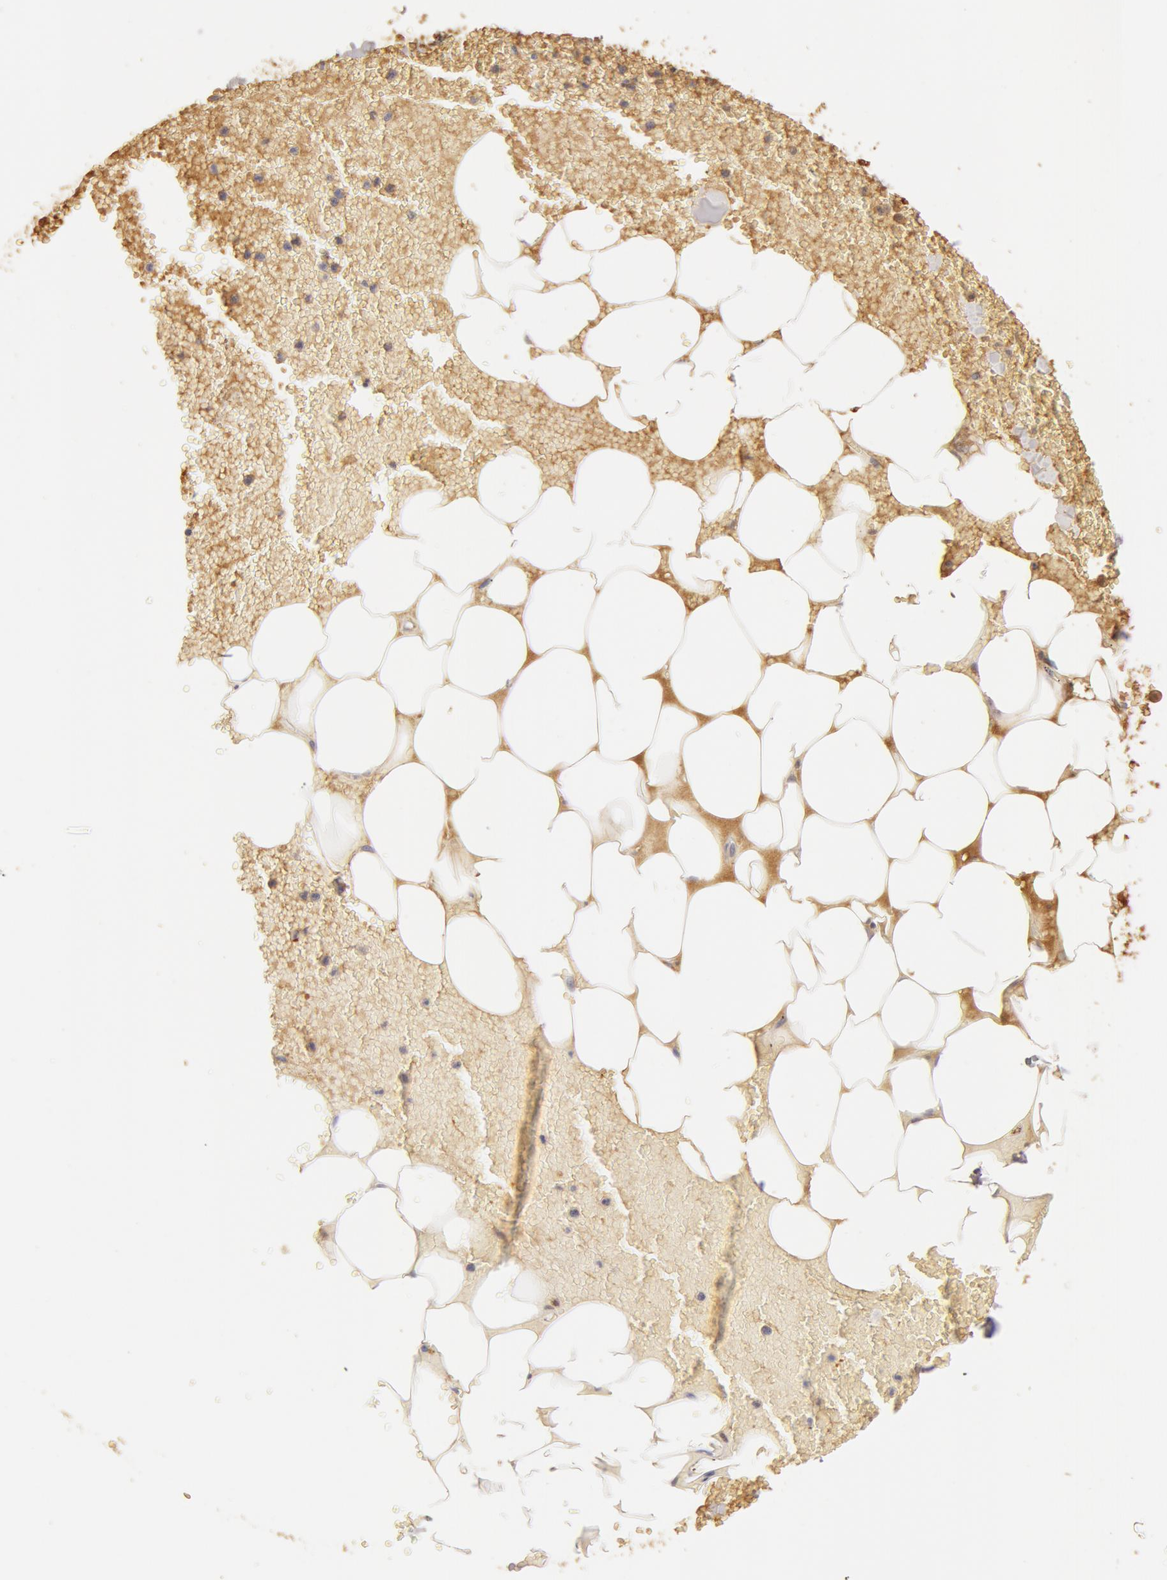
{"staining": {"intensity": "moderate", "quantity": ">75%", "location": "cytoplasmic/membranous"}, "tissue": "adipose tissue", "cell_type": "Adipocytes", "image_type": "normal", "snomed": [{"axis": "morphology", "description": "Normal tissue, NOS"}, {"axis": "morphology", "description": "Inflammation, NOS"}, {"axis": "topography", "description": "Lymph node"}, {"axis": "topography", "description": "Peripheral nerve tissue"}], "caption": "Immunohistochemical staining of benign adipose tissue reveals >75% levels of moderate cytoplasmic/membranous protein staining in approximately >75% of adipocytes.", "gene": "TF", "patient": {"sex": "male", "age": 52}}